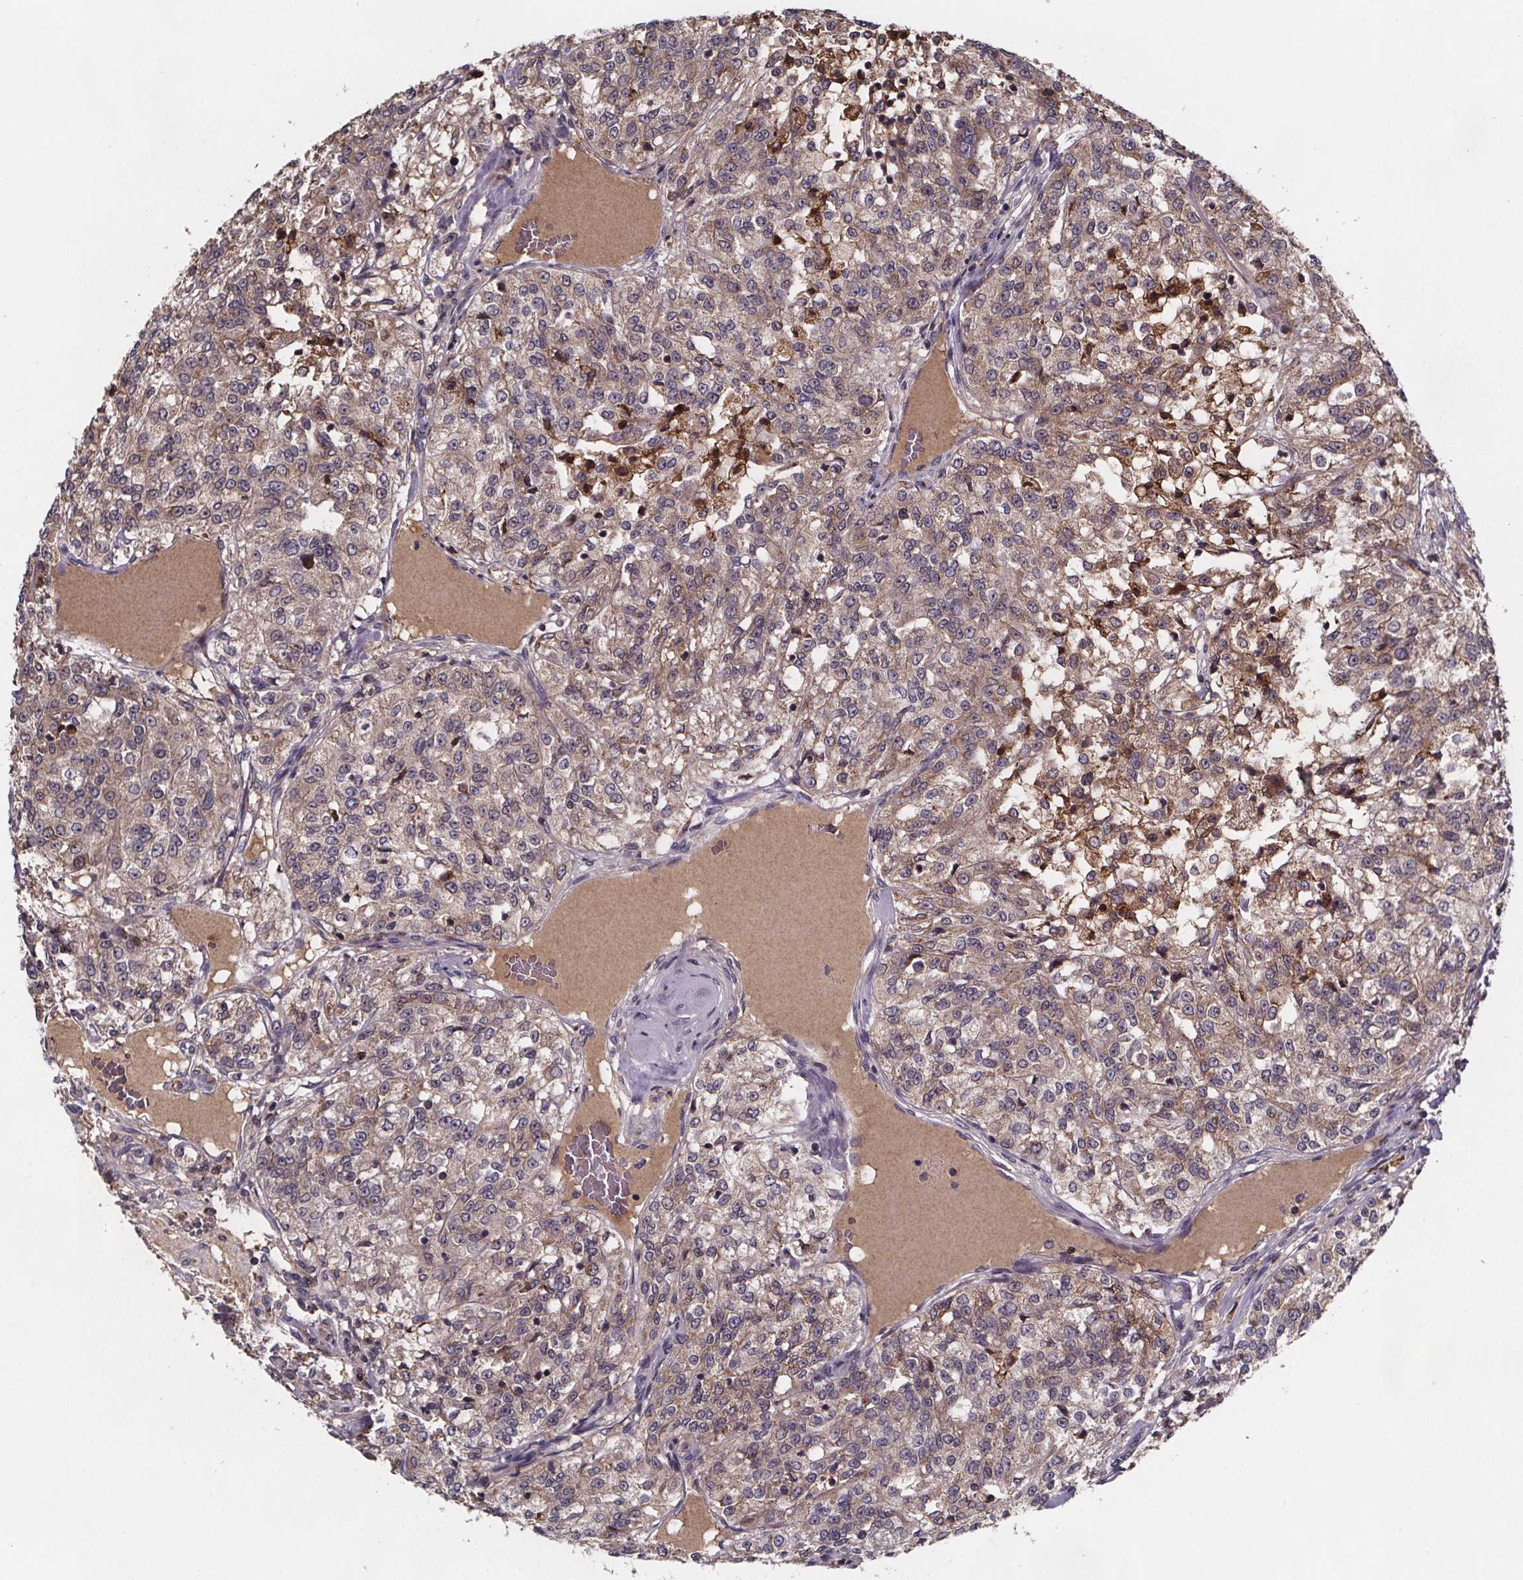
{"staining": {"intensity": "weak", "quantity": "<25%", "location": "cytoplasmic/membranous"}, "tissue": "renal cancer", "cell_type": "Tumor cells", "image_type": "cancer", "snomed": [{"axis": "morphology", "description": "Adenocarcinoma, NOS"}, {"axis": "topography", "description": "Kidney"}], "caption": "Tumor cells show no significant protein expression in renal adenocarcinoma.", "gene": "FASTKD3", "patient": {"sex": "female", "age": 63}}